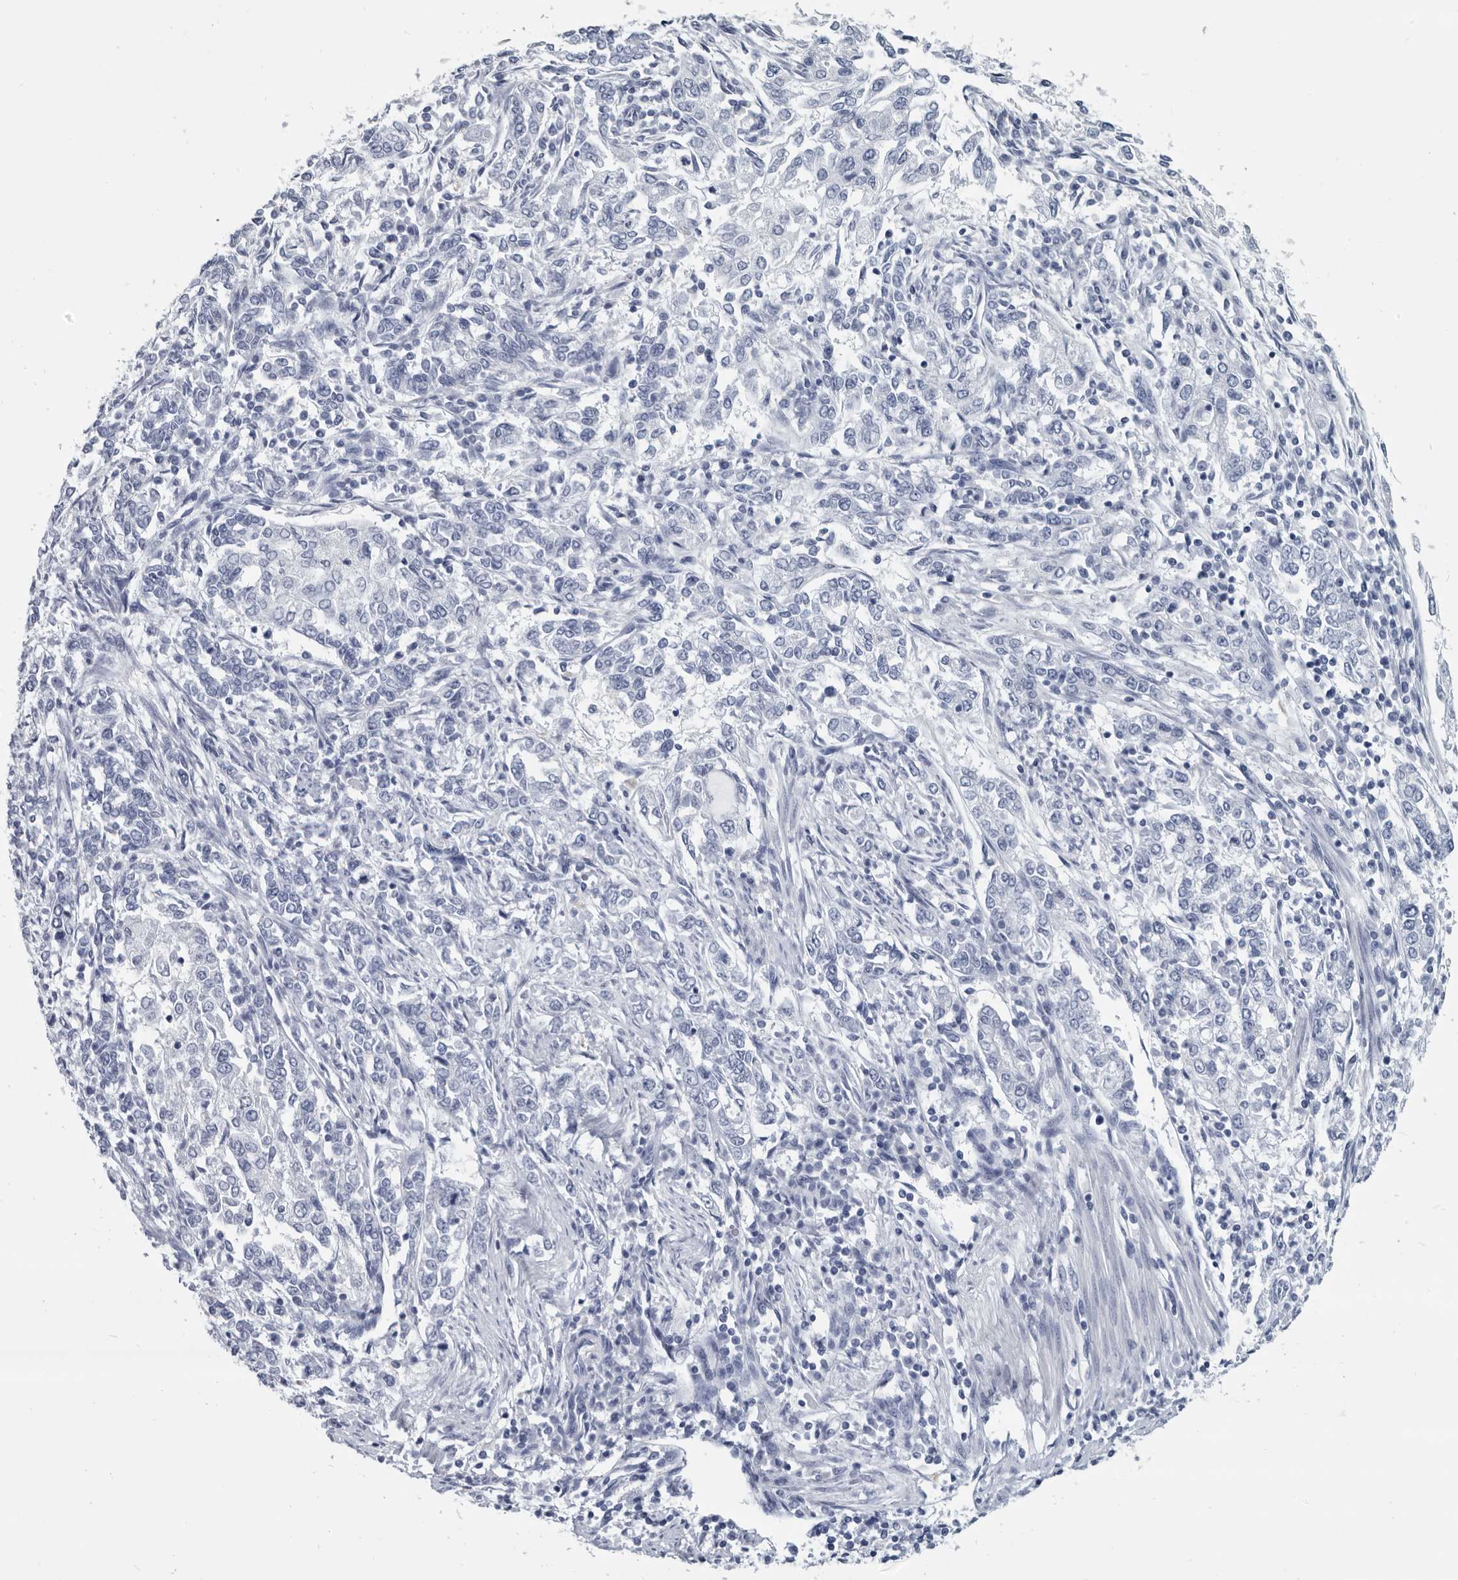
{"staining": {"intensity": "negative", "quantity": "none", "location": "none"}, "tissue": "endometrial cancer", "cell_type": "Tumor cells", "image_type": "cancer", "snomed": [{"axis": "morphology", "description": "Adenocarcinoma, NOS"}, {"axis": "topography", "description": "Endometrium"}], "caption": "Human endometrial cancer stained for a protein using immunohistochemistry (IHC) displays no positivity in tumor cells.", "gene": "WRAP73", "patient": {"sex": "female", "age": 49}}